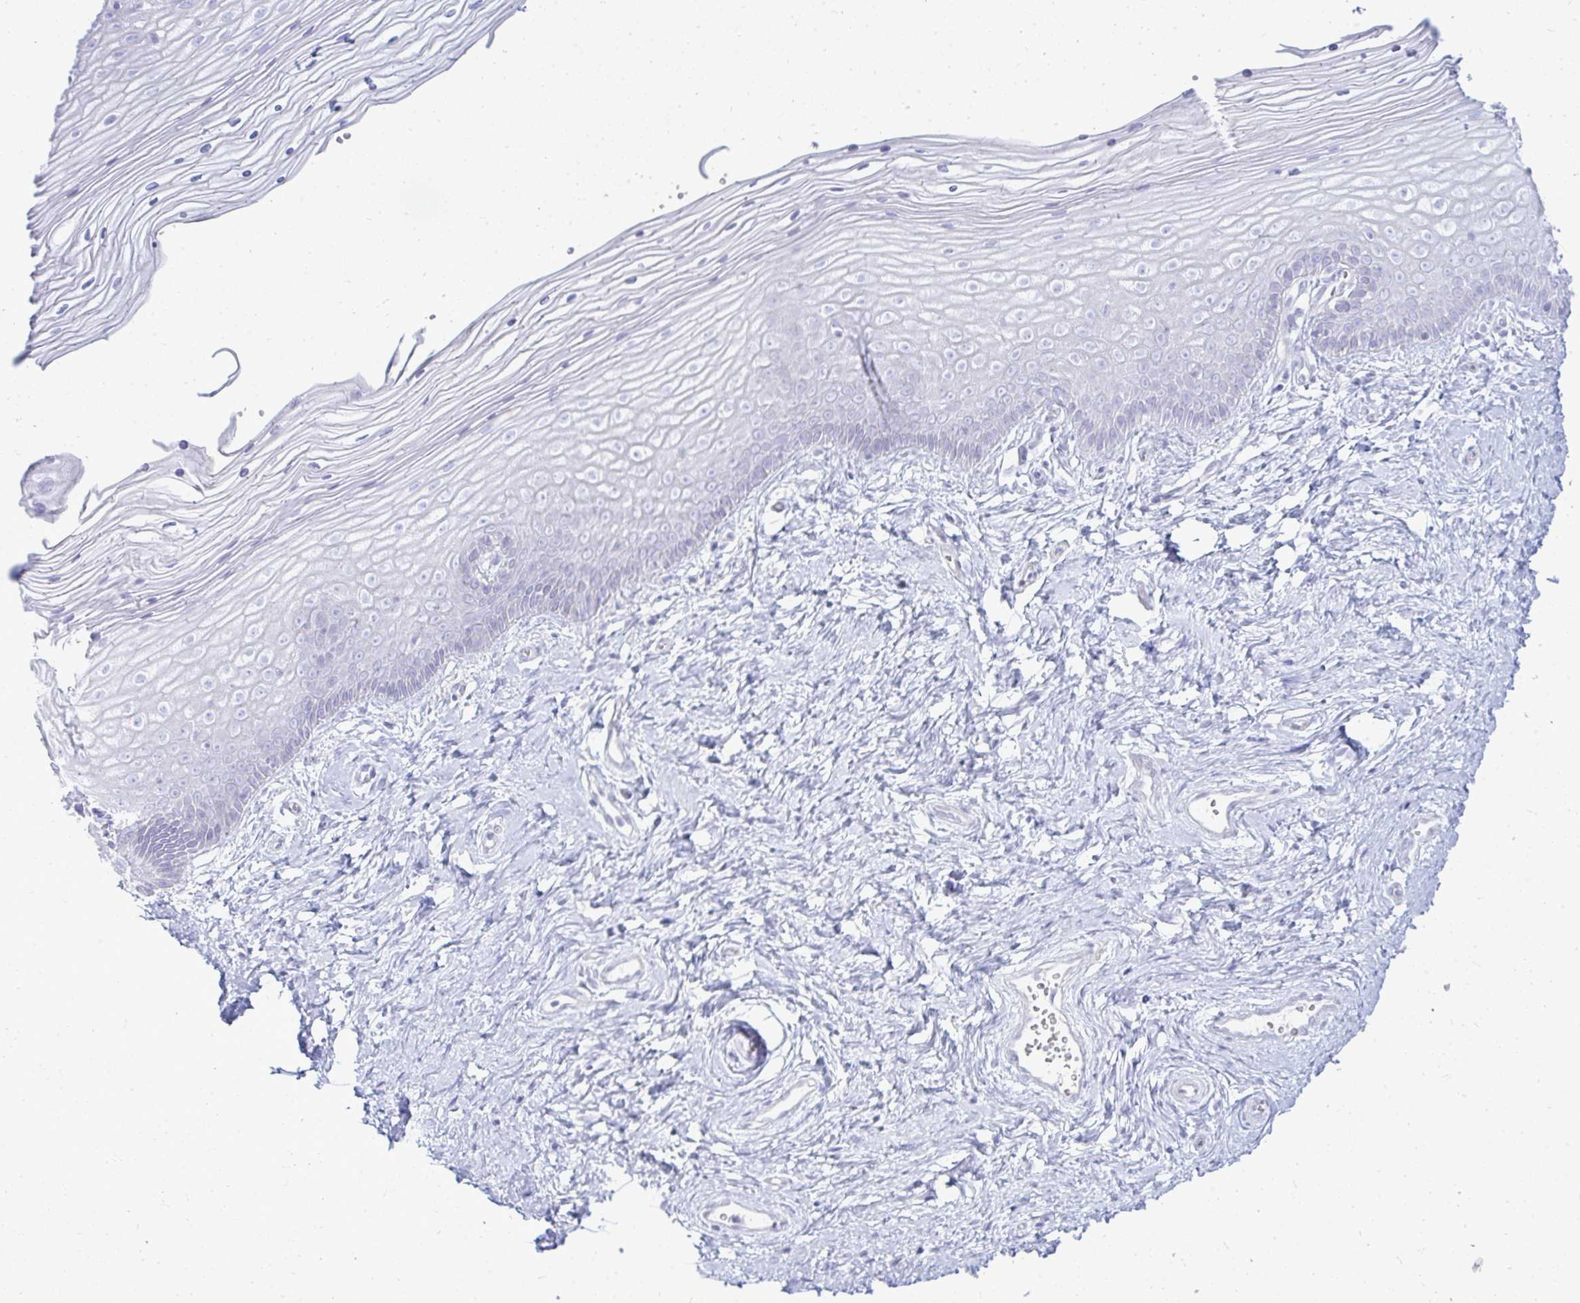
{"staining": {"intensity": "negative", "quantity": "none", "location": "none"}, "tissue": "vagina", "cell_type": "Squamous epithelial cells", "image_type": "normal", "snomed": [{"axis": "morphology", "description": "Normal tissue, NOS"}, {"axis": "topography", "description": "Vagina"}], "caption": "A micrograph of human vagina is negative for staining in squamous epithelial cells. Brightfield microscopy of immunohistochemistry stained with DAB (brown) and hematoxylin (blue), captured at high magnification.", "gene": "TSPEAR", "patient": {"sex": "female", "age": 38}}